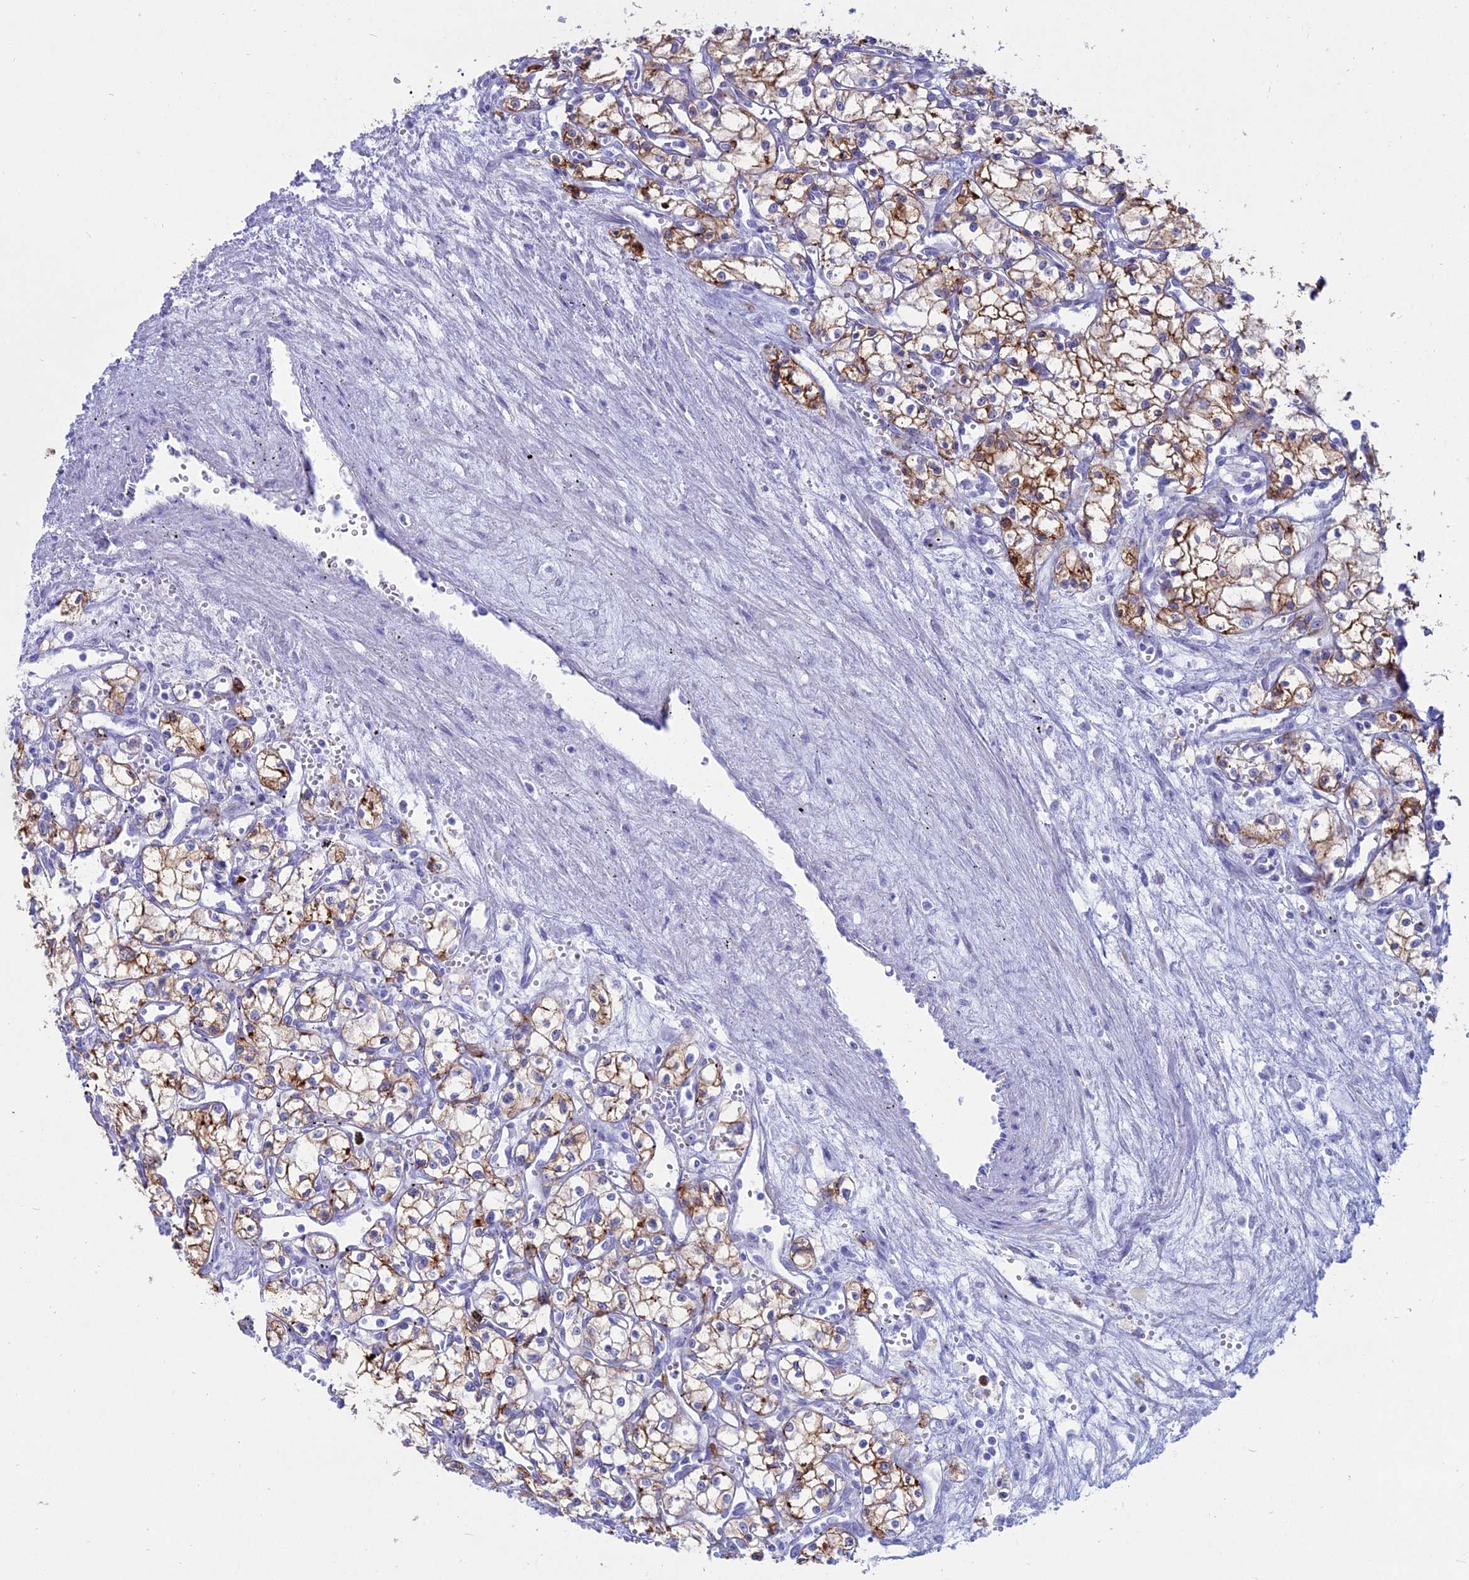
{"staining": {"intensity": "moderate", "quantity": ">75%", "location": "cytoplasmic/membranous"}, "tissue": "renal cancer", "cell_type": "Tumor cells", "image_type": "cancer", "snomed": [{"axis": "morphology", "description": "Adenocarcinoma, NOS"}, {"axis": "topography", "description": "Kidney"}], "caption": "A histopathology image of renal cancer stained for a protein shows moderate cytoplasmic/membranous brown staining in tumor cells. Nuclei are stained in blue.", "gene": "OR2AE1", "patient": {"sex": "male", "age": 59}}